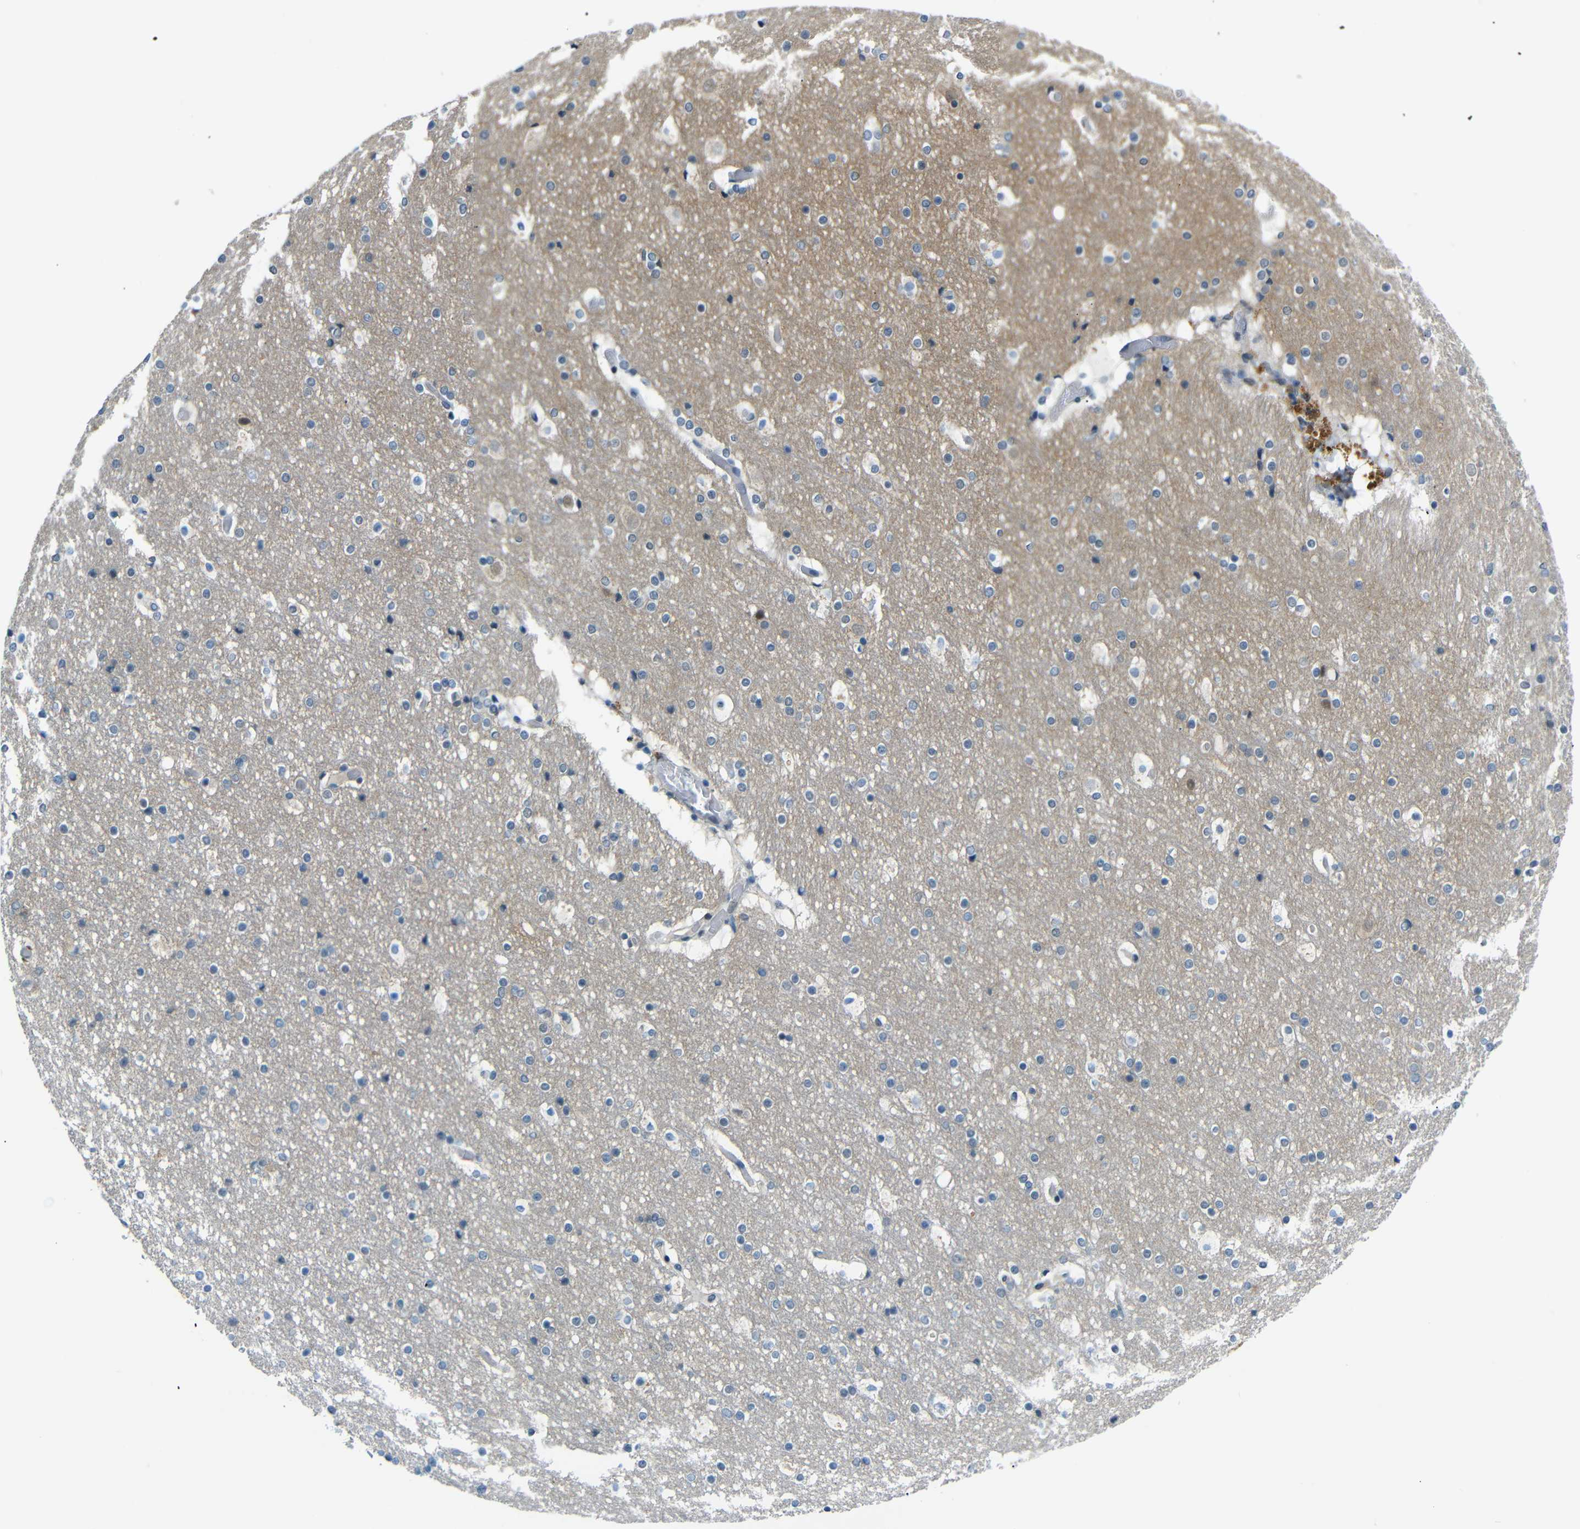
{"staining": {"intensity": "negative", "quantity": "none", "location": "none"}, "tissue": "cerebral cortex", "cell_type": "Endothelial cells", "image_type": "normal", "snomed": [{"axis": "morphology", "description": "Normal tissue, NOS"}, {"axis": "topography", "description": "Cerebral cortex"}], "caption": "Endothelial cells are negative for protein expression in normal human cerebral cortex. The staining is performed using DAB (3,3'-diaminobenzidine) brown chromogen with nuclei counter-stained in using hematoxylin.", "gene": "GPR158", "patient": {"sex": "male", "age": 57}}